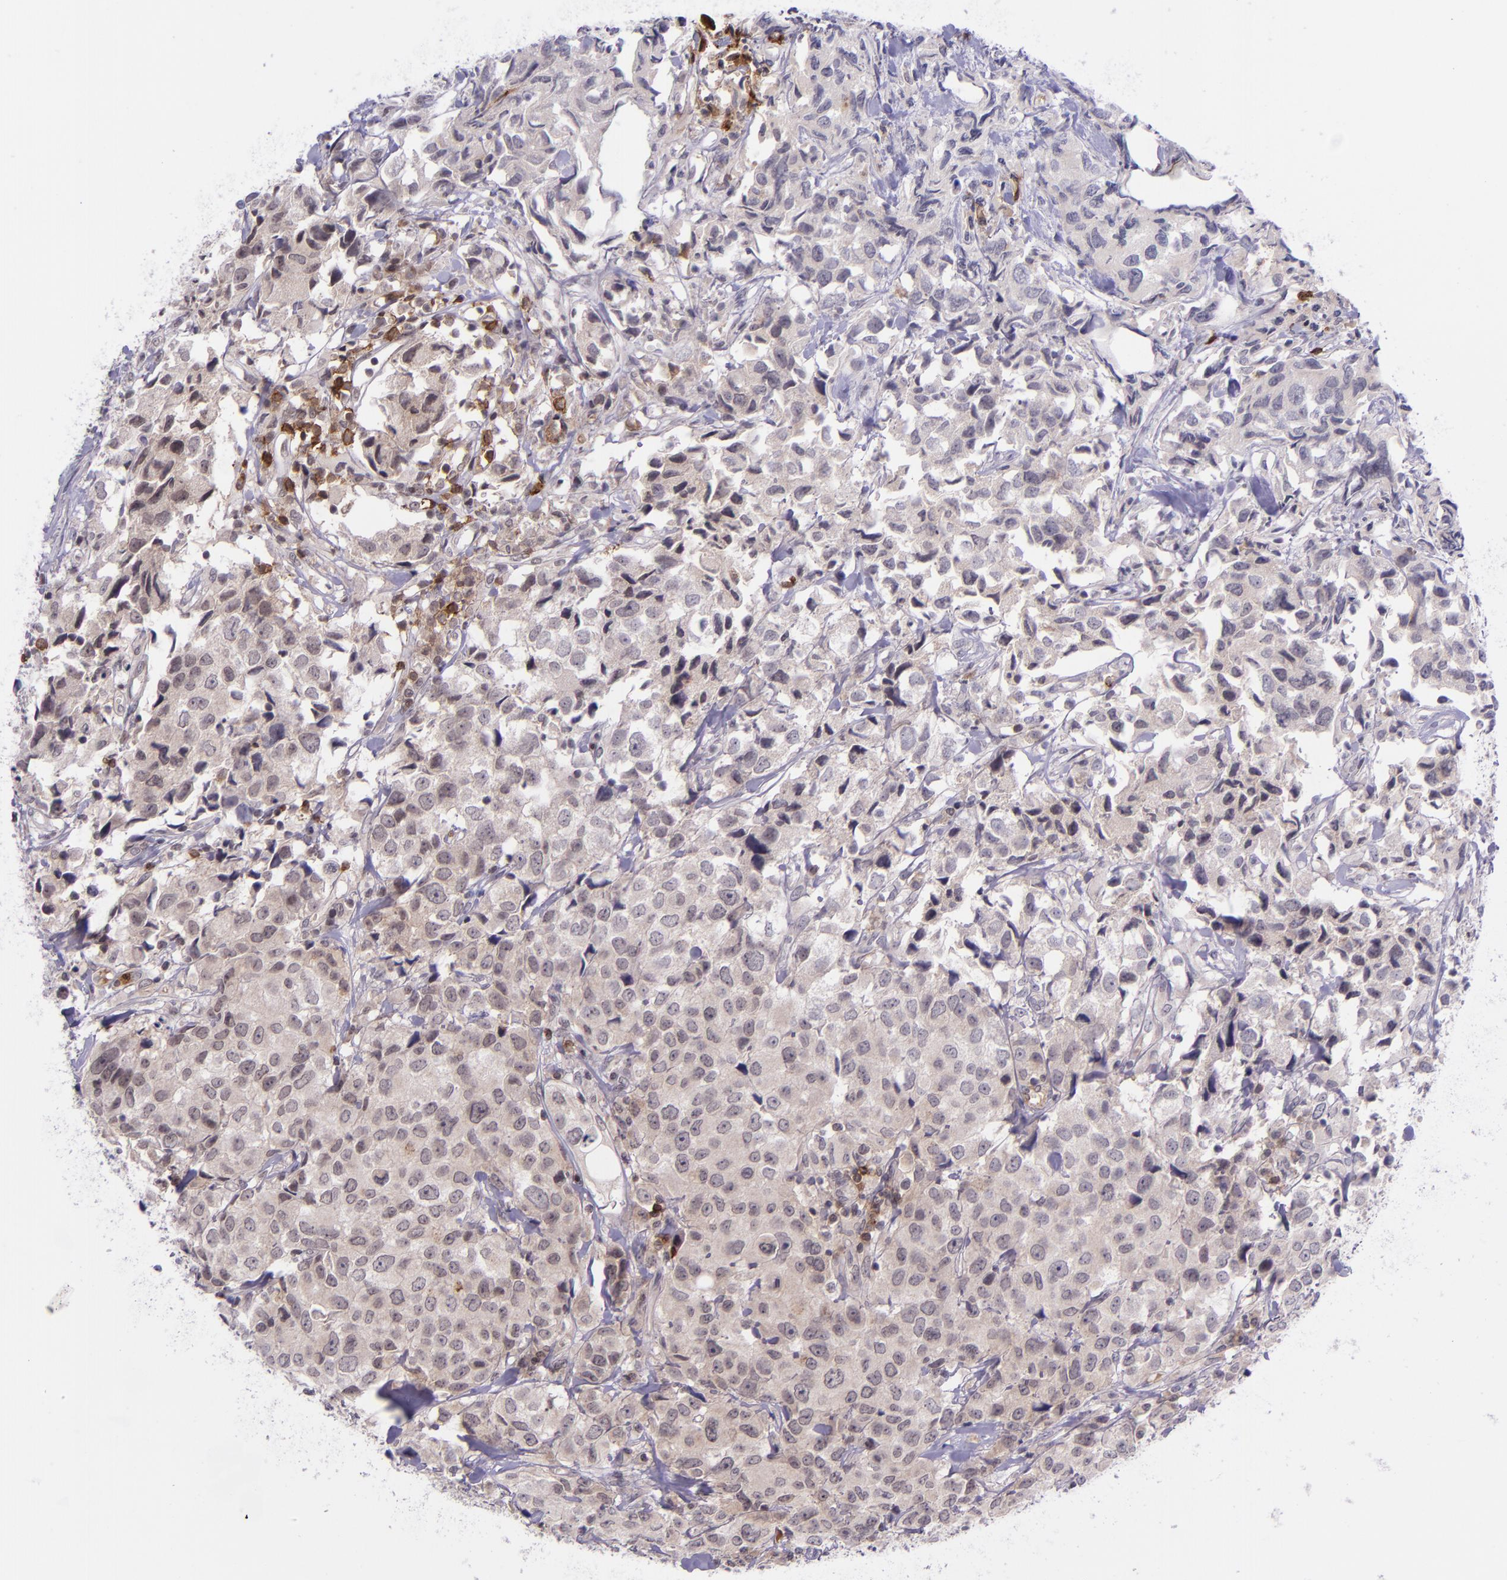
{"staining": {"intensity": "weak", "quantity": "25%-75%", "location": "cytoplasmic/membranous"}, "tissue": "urothelial cancer", "cell_type": "Tumor cells", "image_type": "cancer", "snomed": [{"axis": "morphology", "description": "Urothelial carcinoma, High grade"}, {"axis": "topography", "description": "Urinary bladder"}], "caption": "Human urothelial cancer stained with a protein marker exhibits weak staining in tumor cells.", "gene": "SELL", "patient": {"sex": "female", "age": 75}}